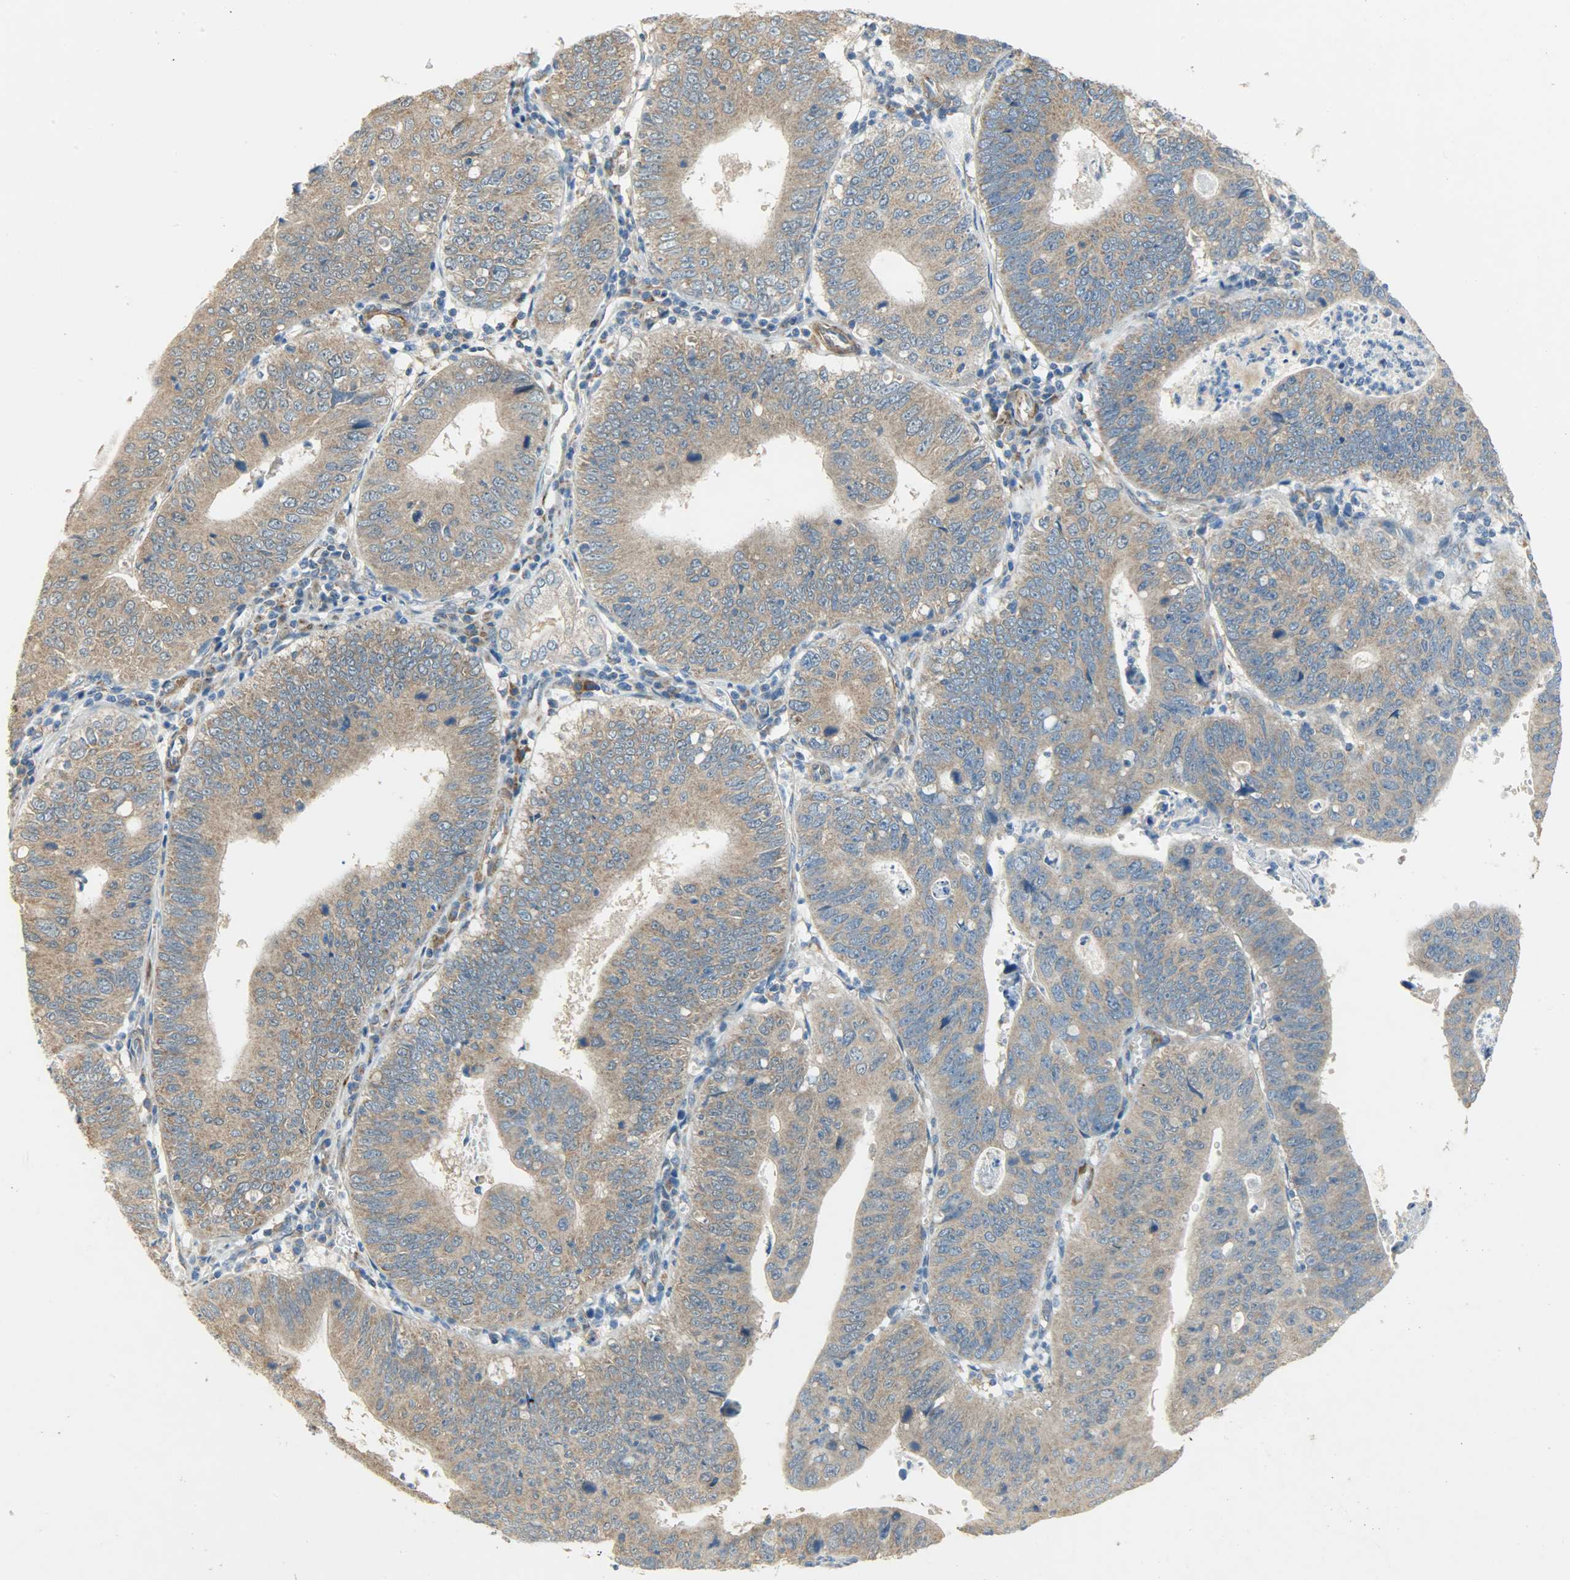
{"staining": {"intensity": "moderate", "quantity": ">75%", "location": "cytoplasmic/membranous"}, "tissue": "stomach cancer", "cell_type": "Tumor cells", "image_type": "cancer", "snomed": [{"axis": "morphology", "description": "Adenocarcinoma, NOS"}, {"axis": "topography", "description": "Stomach"}], "caption": "Tumor cells reveal medium levels of moderate cytoplasmic/membranous expression in approximately >75% of cells in adenocarcinoma (stomach). The staining was performed using DAB (3,3'-diaminobenzidine) to visualize the protein expression in brown, while the nuclei were stained in blue with hematoxylin (Magnification: 20x).", "gene": "C1orf198", "patient": {"sex": "male", "age": 59}}